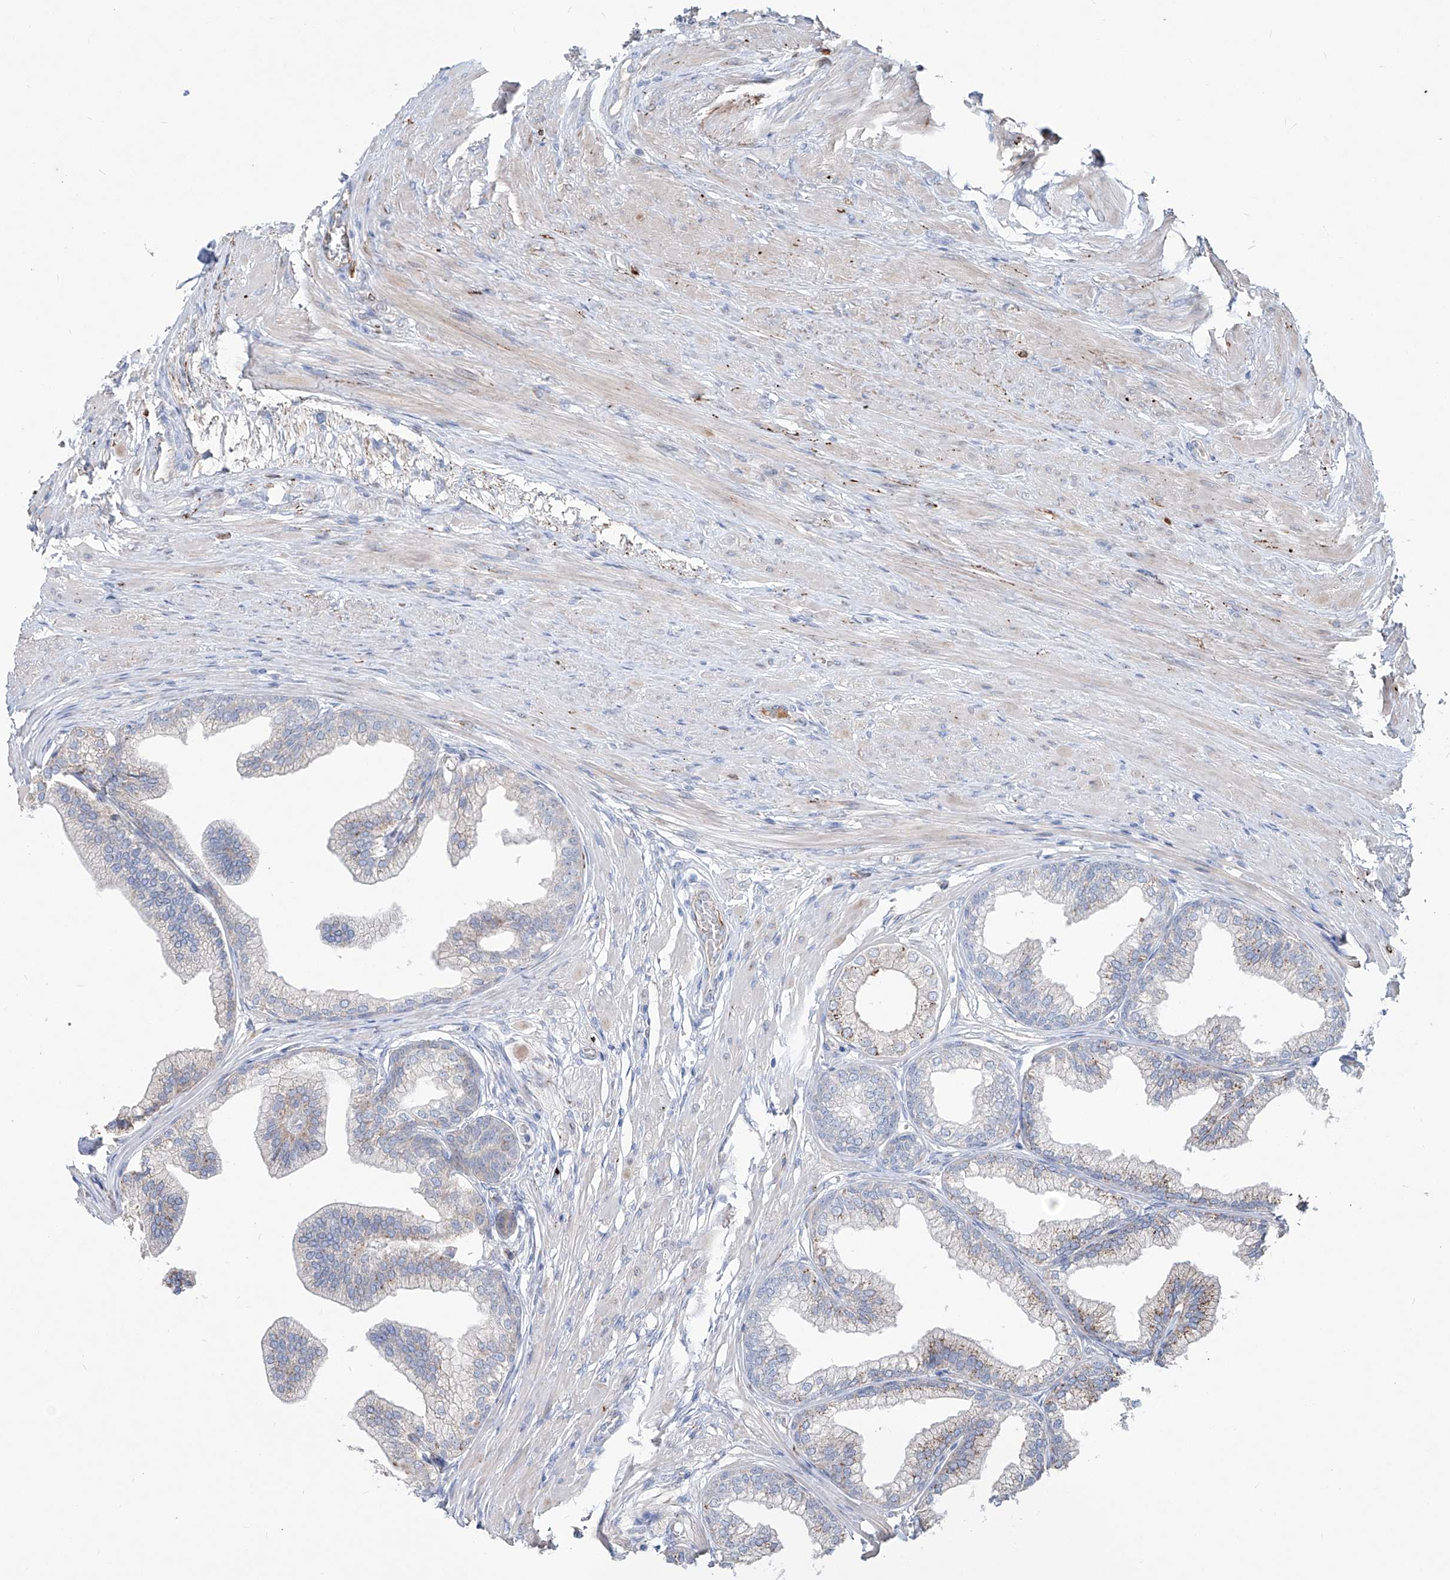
{"staining": {"intensity": "weak", "quantity": "<25%", "location": "cytoplasmic/membranous"}, "tissue": "prostate", "cell_type": "Glandular cells", "image_type": "normal", "snomed": [{"axis": "morphology", "description": "Normal tissue, NOS"}, {"axis": "morphology", "description": "Urothelial carcinoma, Low grade"}, {"axis": "topography", "description": "Urinary bladder"}, {"axis": "topography", "description": "Prostate"}], "caption": "High power microscopy micrograph of an immunohistochemistry photomicrograph of unremarkable prostate, revealing no significant expression in glandular cells. The staining is performed using DAB (3,3'-diaminobenzidine) brown chromogen with nuclei counter-stained in using hematoxylin.", "gene": "CDH5", "patient": {"sex": "male", "age": 60}}